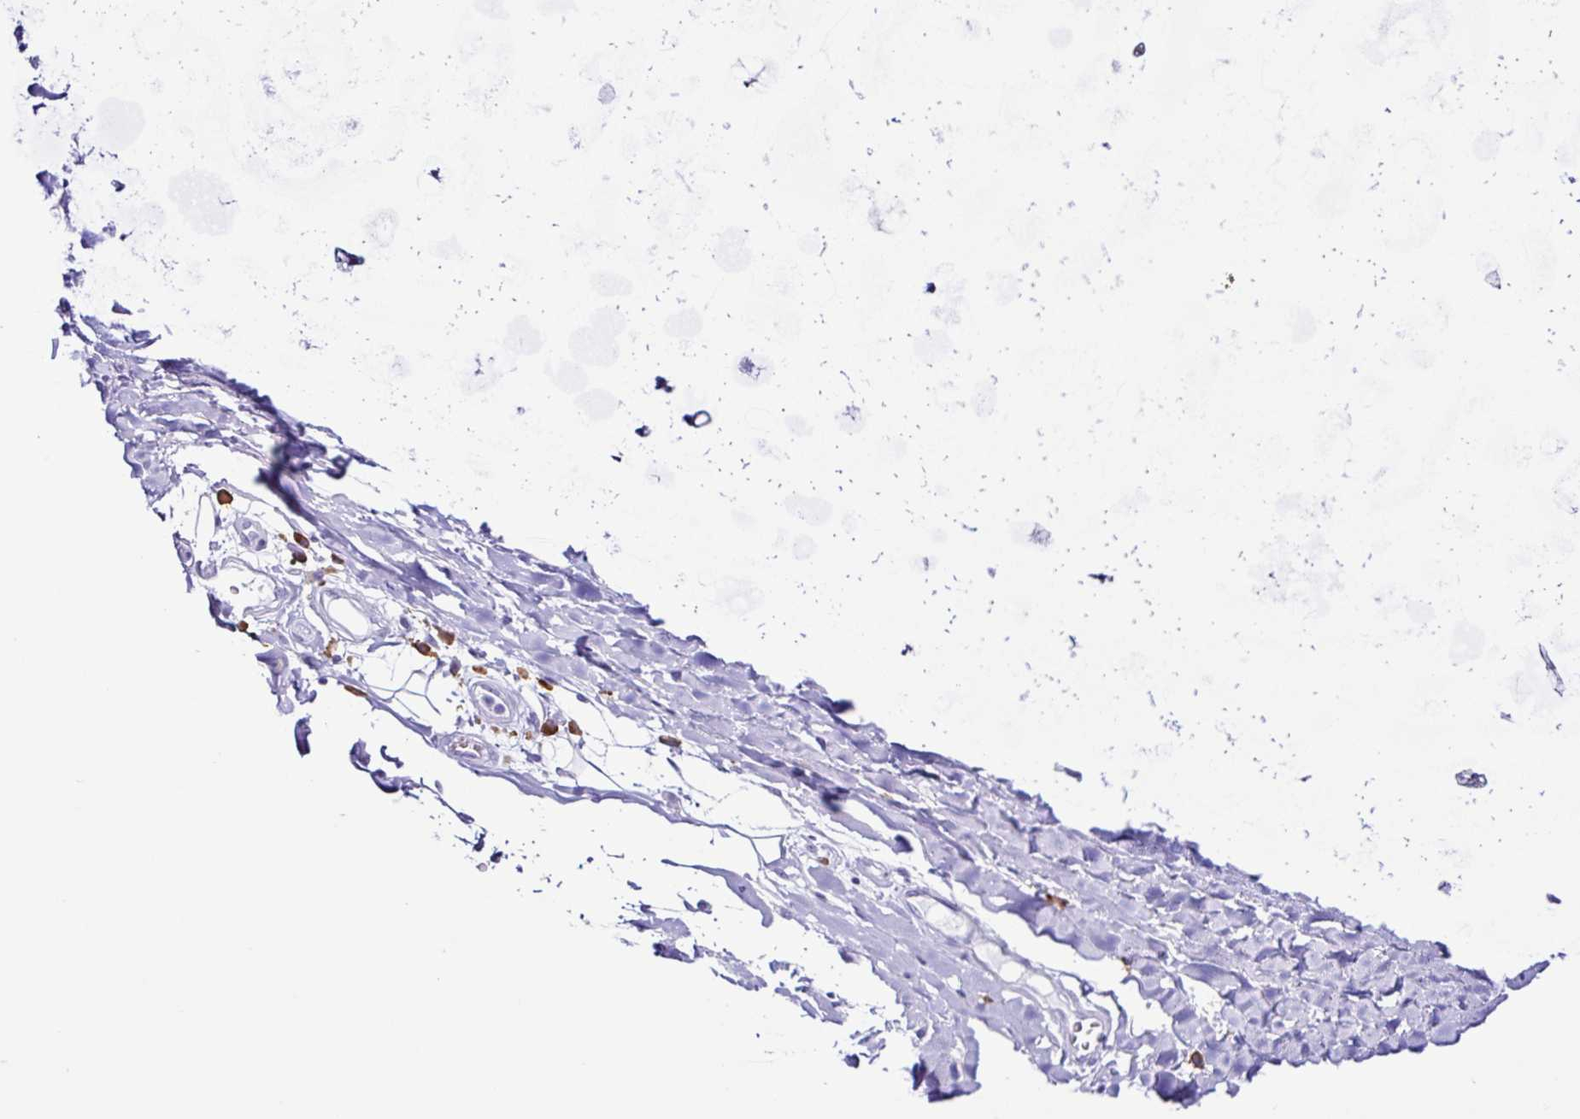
{"staining": {"intensity": "negative", "quantity": "none", "location": "none"}, "tissue": "adipose tissue", "cell_type": "Adipocytes", "image_type": "normal", "snomed": [{"axis": "morphology", "description": "Normal tissue, NOS"}, {"axis": "topography", "description": "Cartilage tissue"}, {"axis": "topography", "description": "Bronchus"}], "caption": "IHC micrograph of benign human adipose tissue stained for a protein (brown), which shows no positivity in adipocytes.", "gene": "PIGF", "patient": {"sex": "male", "age": 56}}